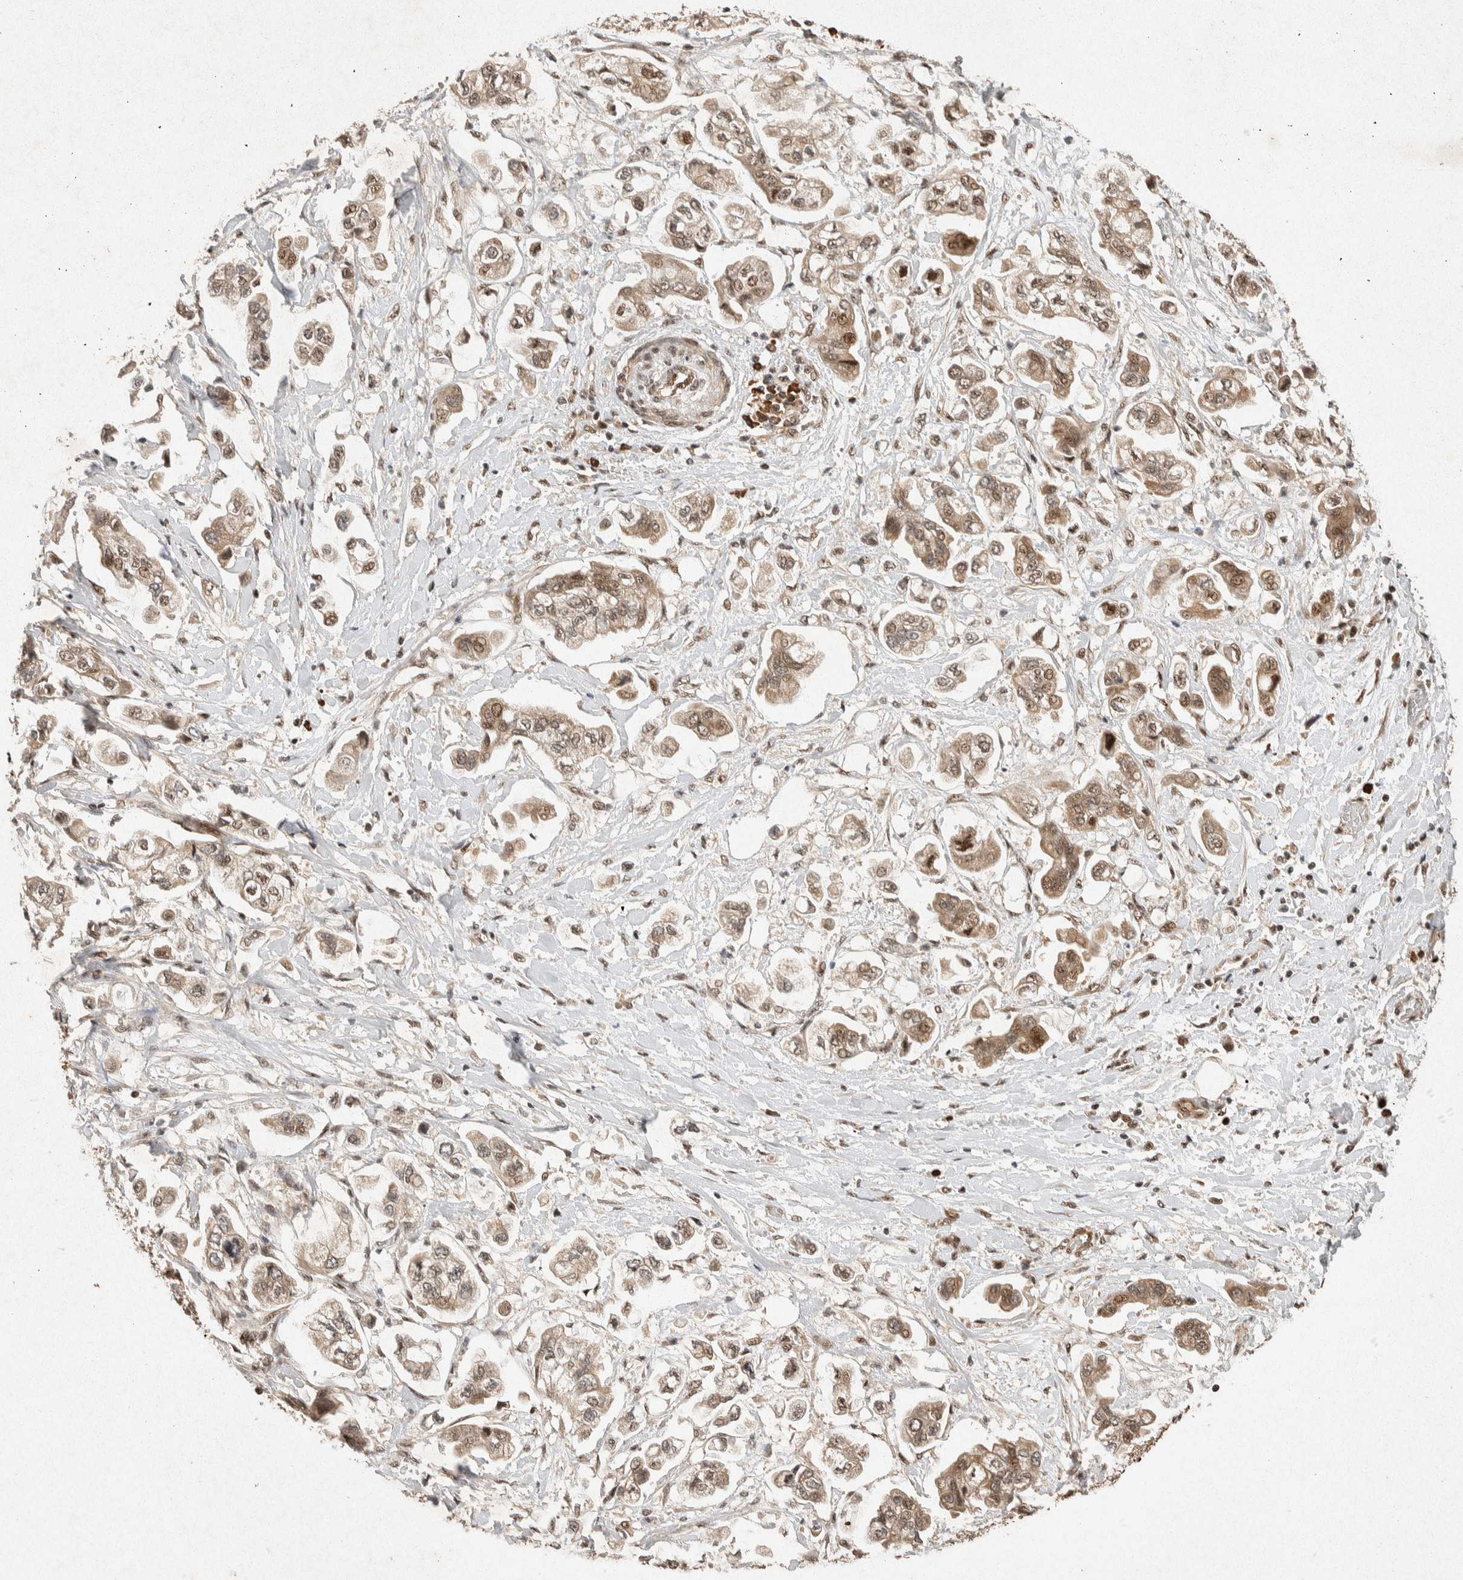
{"staining": {"intensity": "moderate", "quantity": ">75%", "location": "cytoplasmic/membranous,nuclear"}, "tissue": "stomach cancer", "cell_type": "Tumor cells", "image_type": "cancer", "snomed": [{"axis": "morphology", "description": "Adenocarcinoma, NOS"}, {"axis": "topography", "description": "Stomach"}], "caption": "A brown stain labels moderate cytoplasmic/membranous and nuclear expression of a protein in stomach cancer tumor cells.", "gene": "TOR1B", "patient": {"sex": "male", "age": 62}}